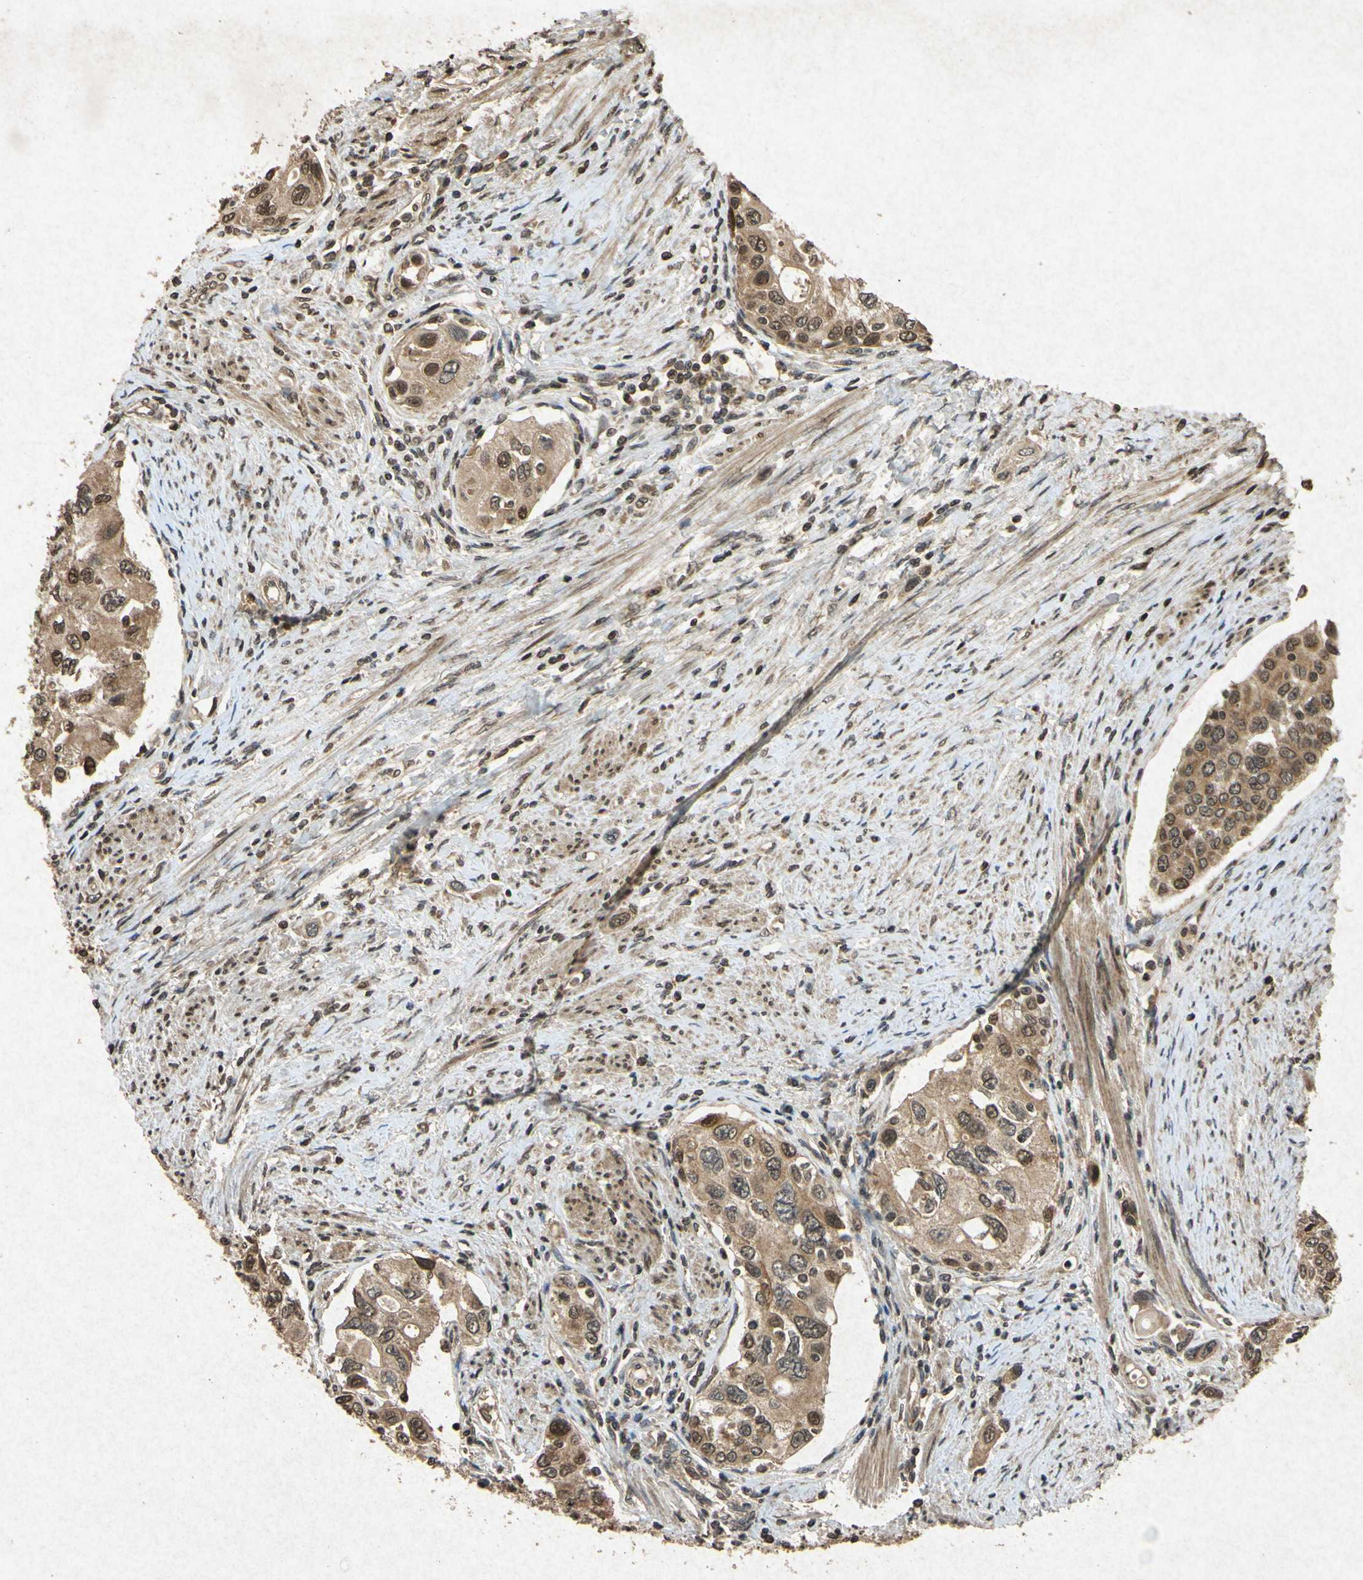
{"staining": {"intensity": "moderate", "quantity": ">75%", "location": "cytoplasmic/membranous,nuclear"}, "tissue": "urothelial cancer", "cell_type": "Tumor cells", "image_type": "cancer", "snomed": [{"axis": "morphology", "description": "Urothelial carcinoma, High grade"}, {"axis": "topography", "description": "Urinary bladder"}], "caption": "This photomicrograph exhibits urothelial cancer stained with IHC to label a protein in brown. The cytoplasmic/membranous and nuclear of tumor cells show moderate positivity for the protein. Nuclei are counter-stained blue.", "gene": "ATP6V1H", "patient": {"sex": "female", "age": 56}}